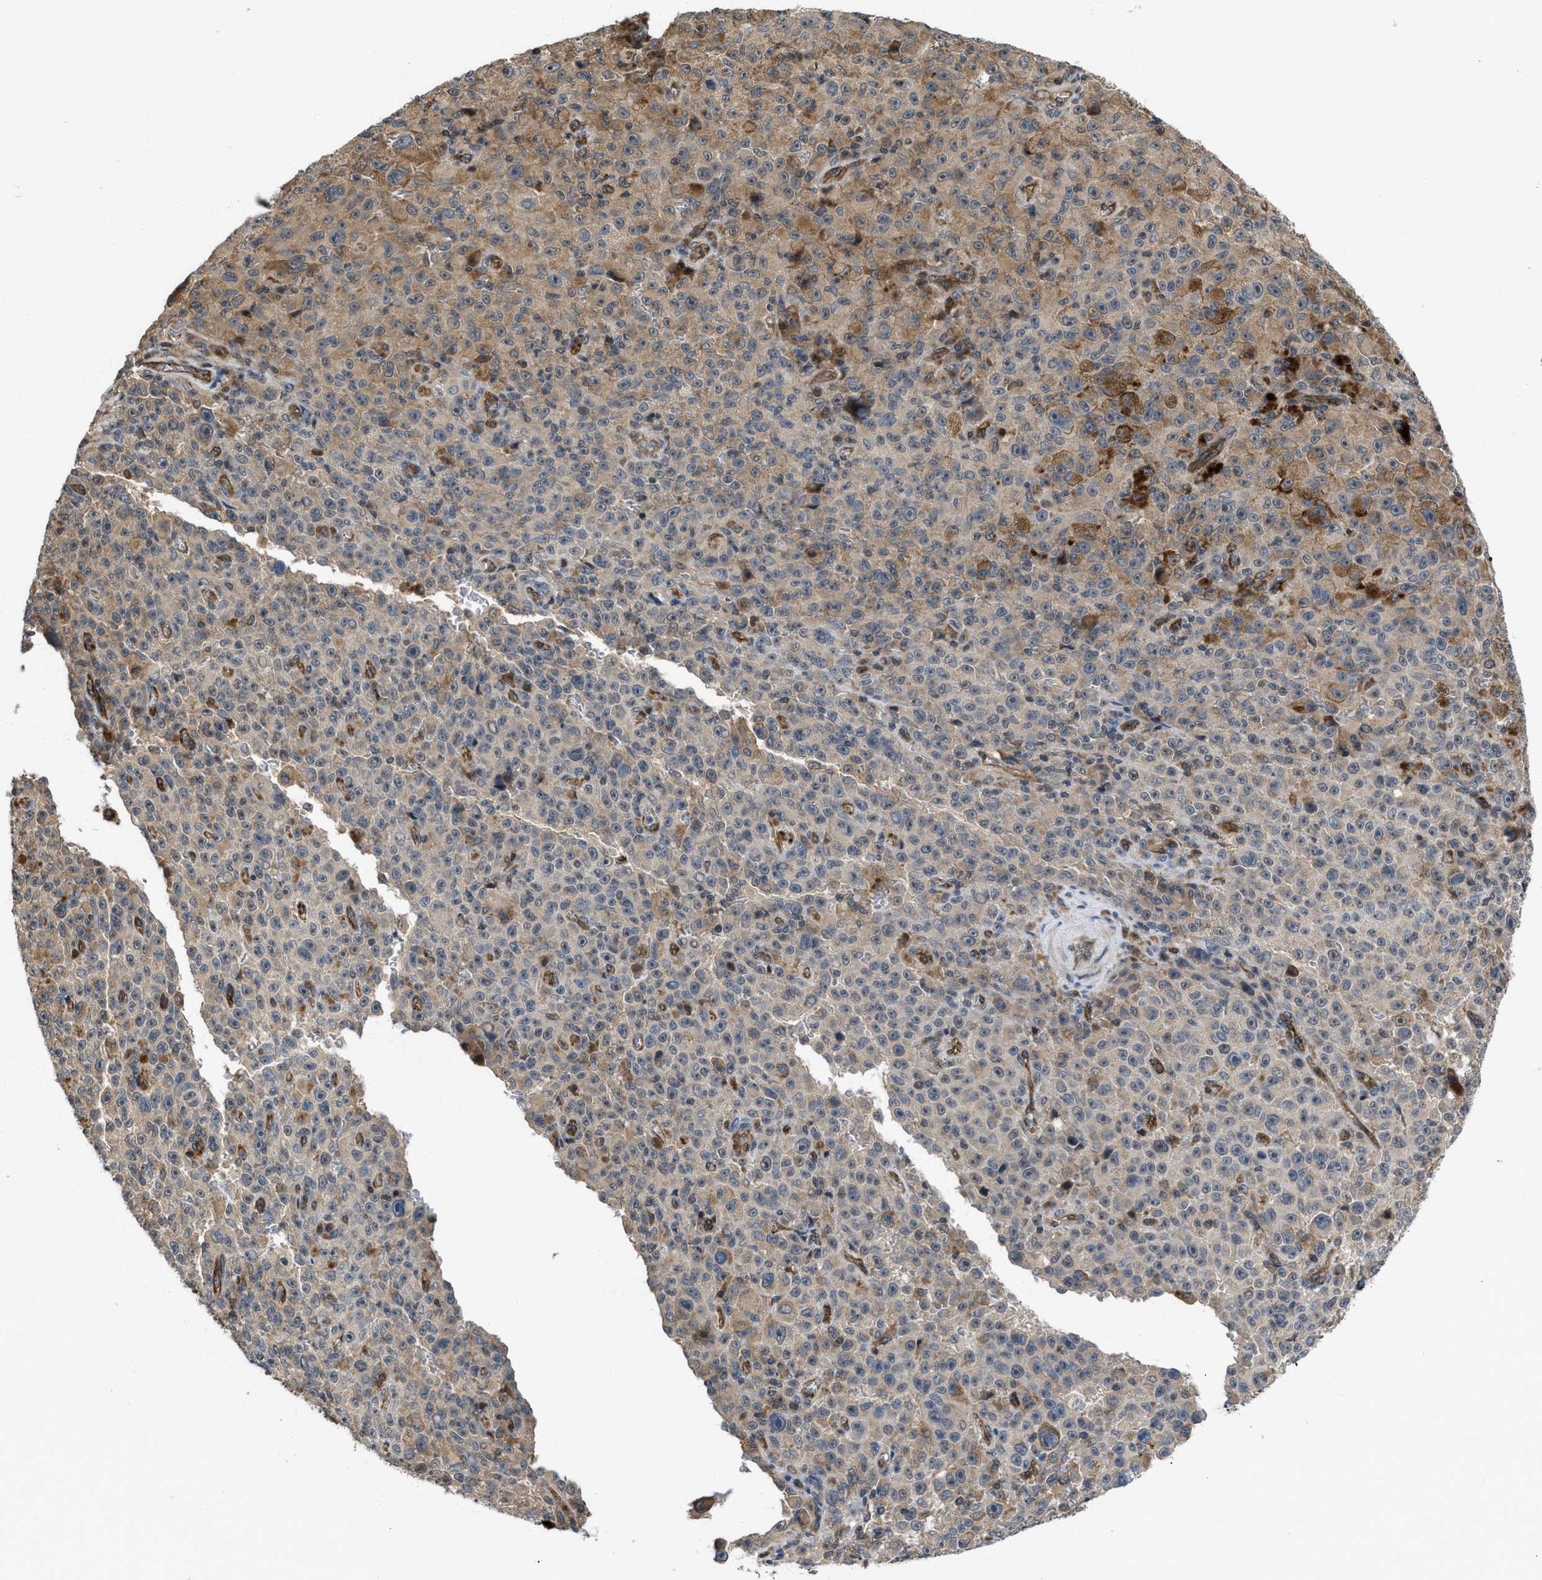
{"staining": {"intensity": "moderate", "quantity": "25%-75%", "location": "cytoplasmic/membranous"}, "tissue": "melanoma", "cell_type": "Tumor cells", "image_type": "cancer", "snomed": [{"axis": "morphology", "description": "Malignant melanoma, NOS"}, {"axis": "topography", "description": "Skin"}], "caption": "Immunohistochemistry (IHC) histopathology image of human melanoma stained for a protein (brown), which demonstrates medium levels of moderate cytoplasmic/membranous expression in approximately 25%-75% of tumor cells.", "gene": "GPATCH2L", "patient": {"sex": "female", "age": 82}}